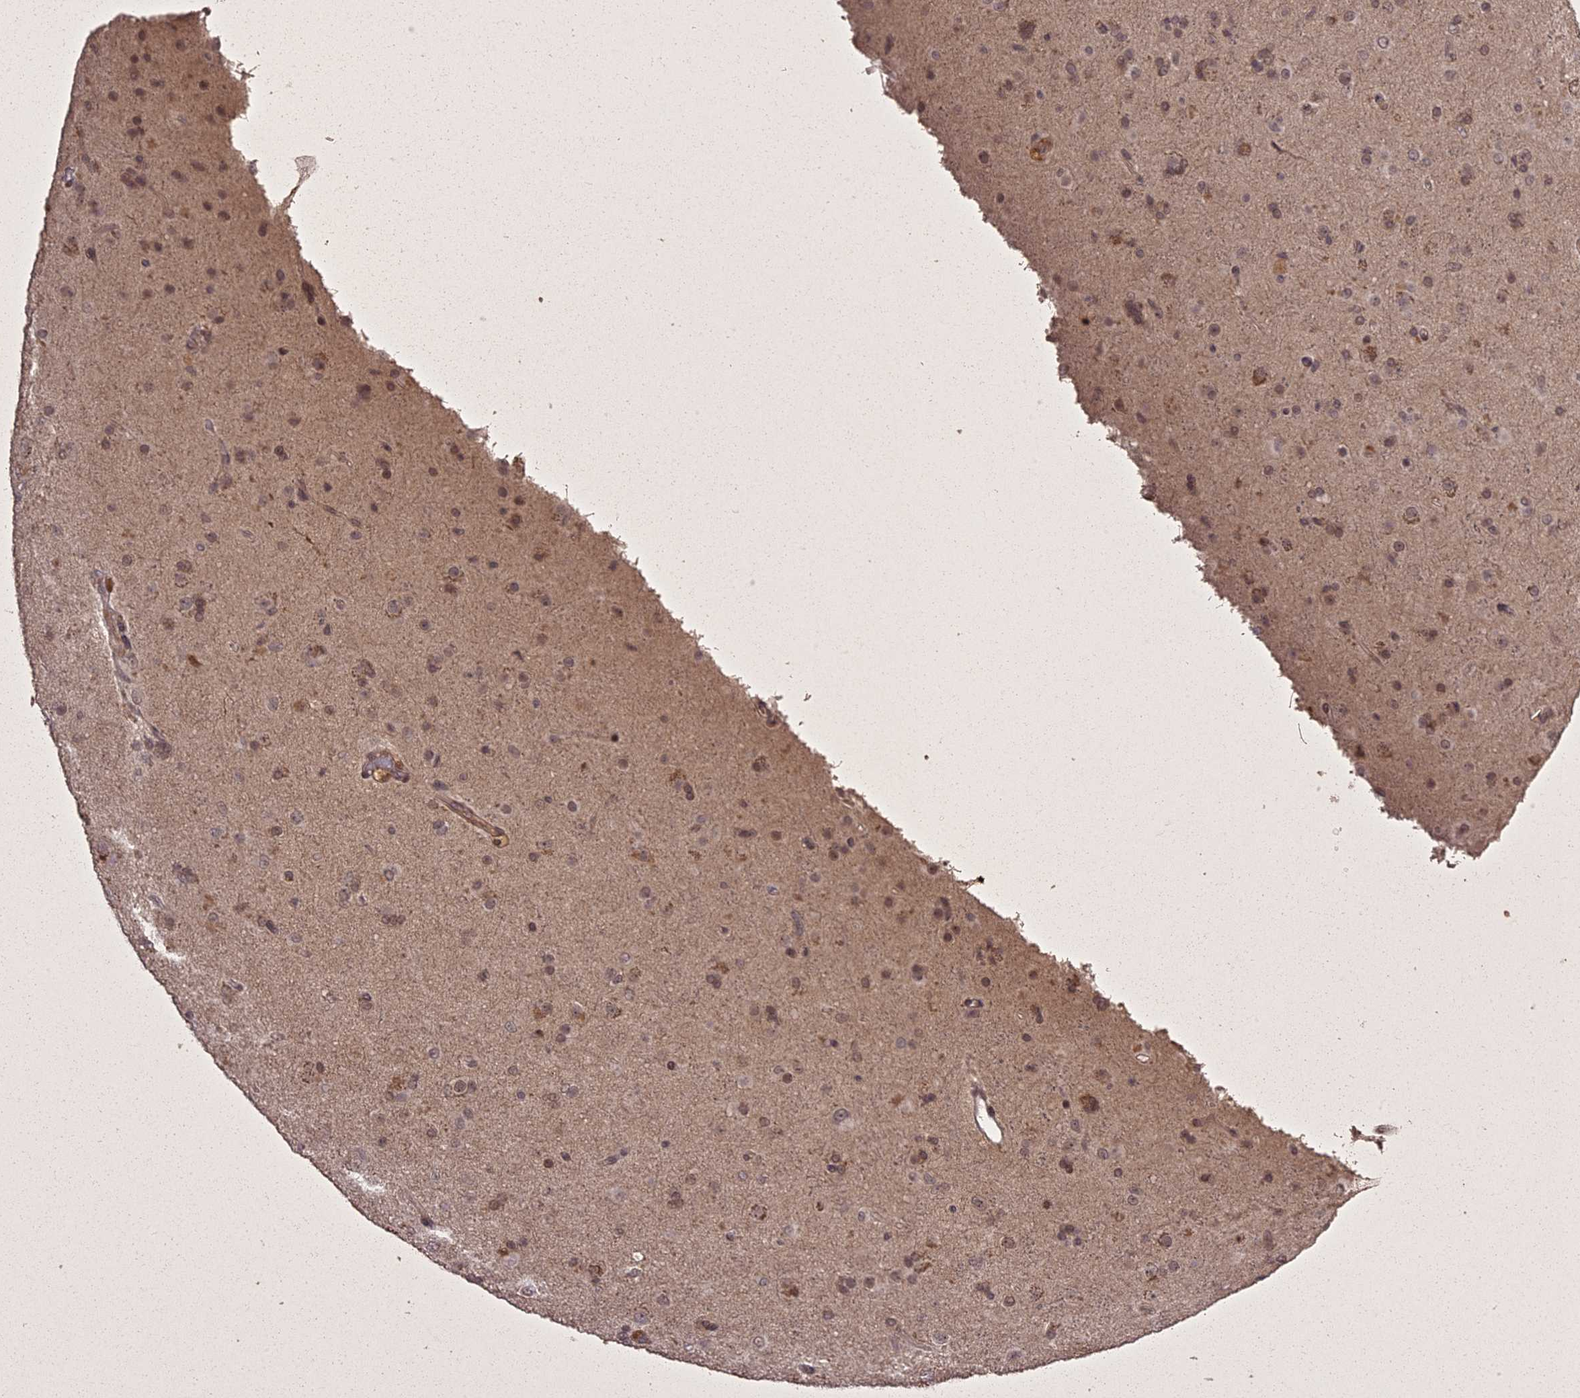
{"staining": {"intensity": "weak", "quantity": "25%-75%", "location": "nuclear"}, "tissue": "glioma", "cell_type": "Tumor cells", "image_type": "cancer", "snomed": [{"axis": "morphology", "description": "Glioma, malignant, Low grade"}, {"axis": "topography", "description": "Brain"}], "caption": "Malignant glioma (low-grade) stained with IHC demonstrates weak nuclear staining in about 25%-75% of tumor cells. The staining is performed using DAB brown chromogen to label protein expression. The nuclei are counter-stained blue using hematoxylin.", "gene": "ING5", "patient": {"sex": "male", "age": 65}}